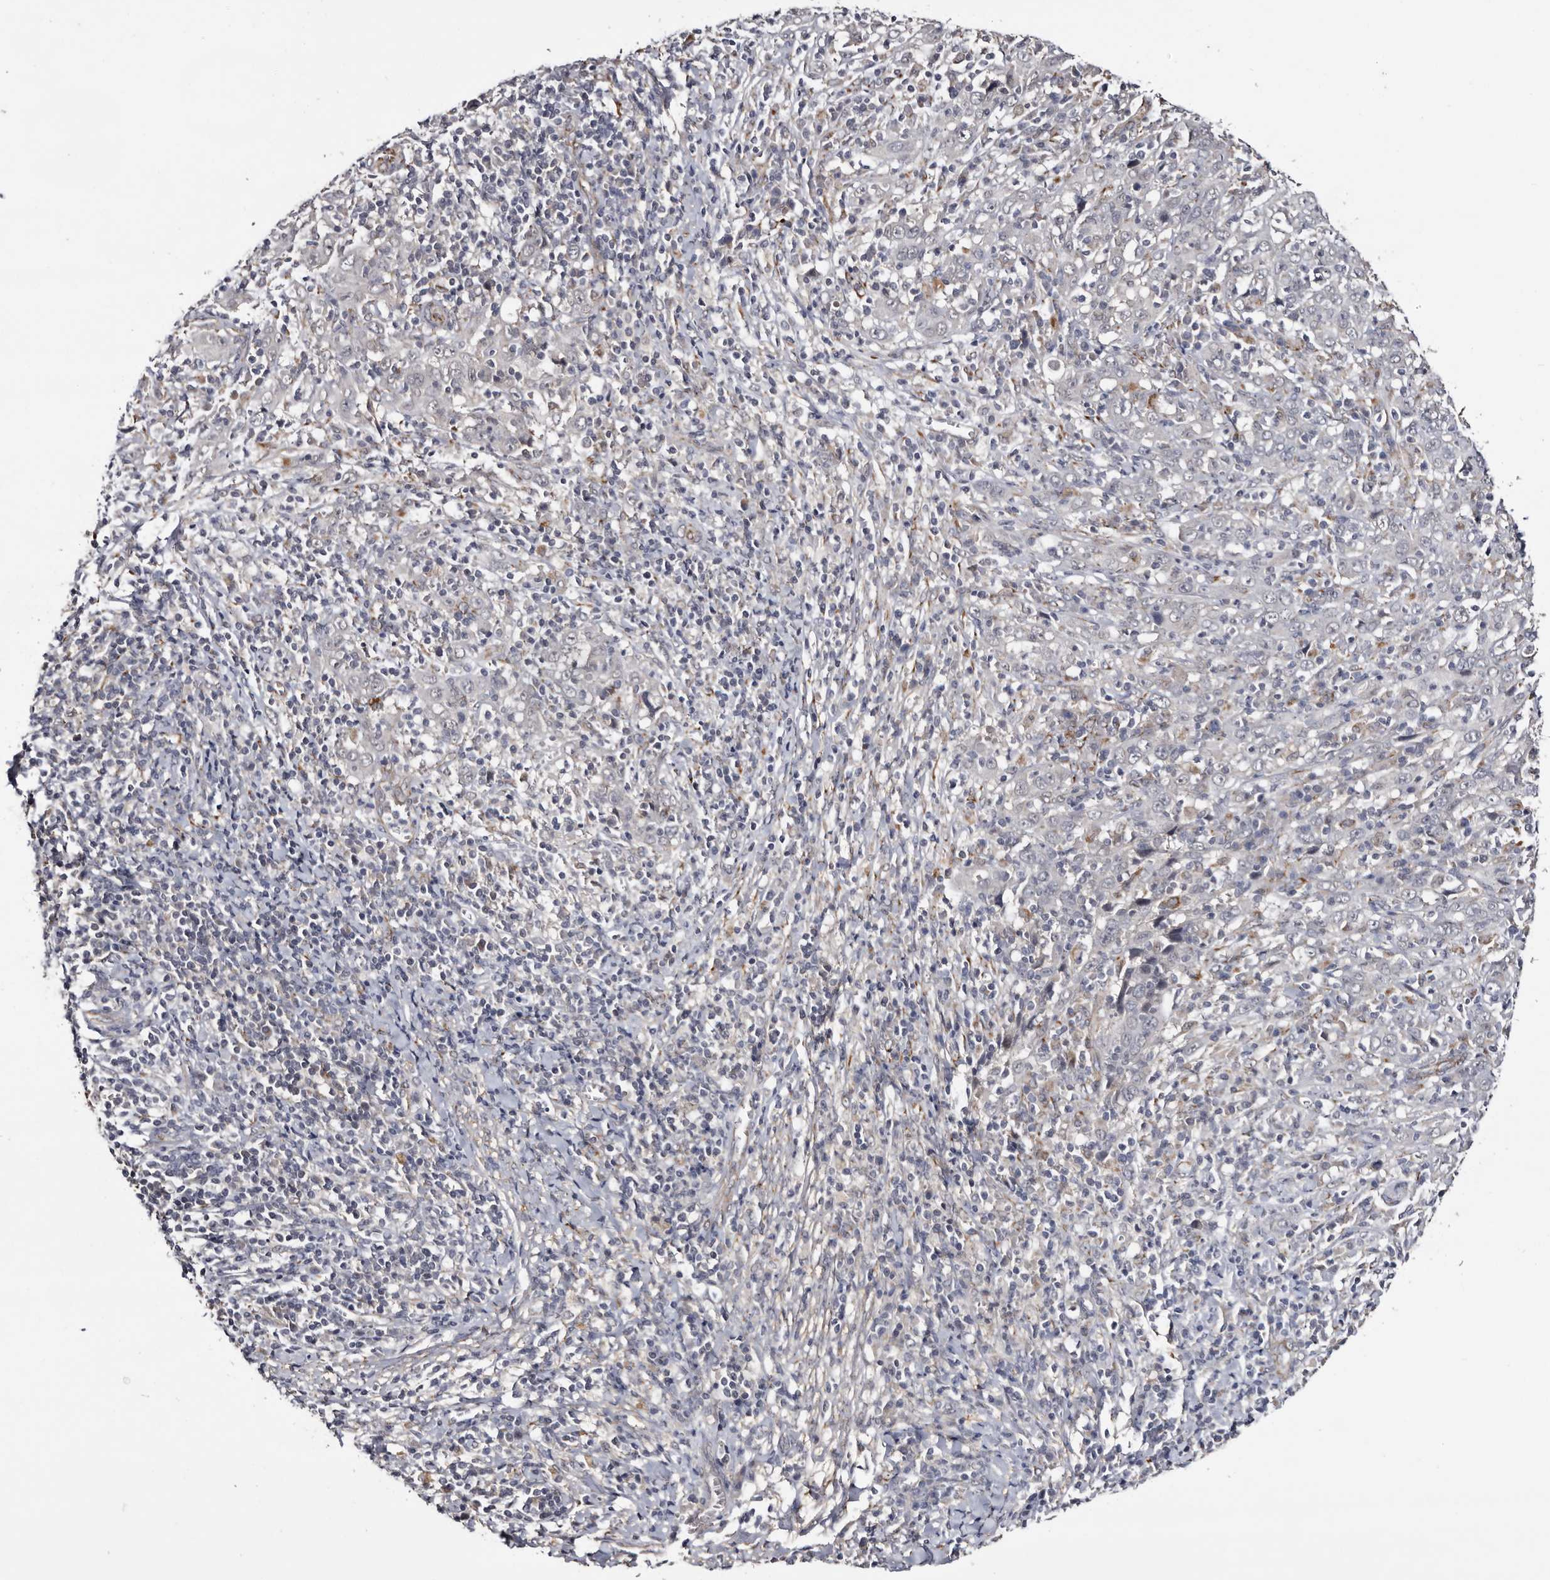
{"staining": {"intensity": "negative", "quantity": "none", "location": "none"}, "tissue": "cervical cancer", "cell_type": "Tumor cells", "image_type": "cancer", "snomed": [{"axis": "morphology", "description": "Squamous cell carcinoma, NOS"}, {"axis": "topography", "description": "Cervix"}], "caption": "IHC of squamous cell carcinoma (cervical) shows no positivity in tumor cells.", "gene": "ARMCX2", "patient": {"sex": "female", "age": 46}}